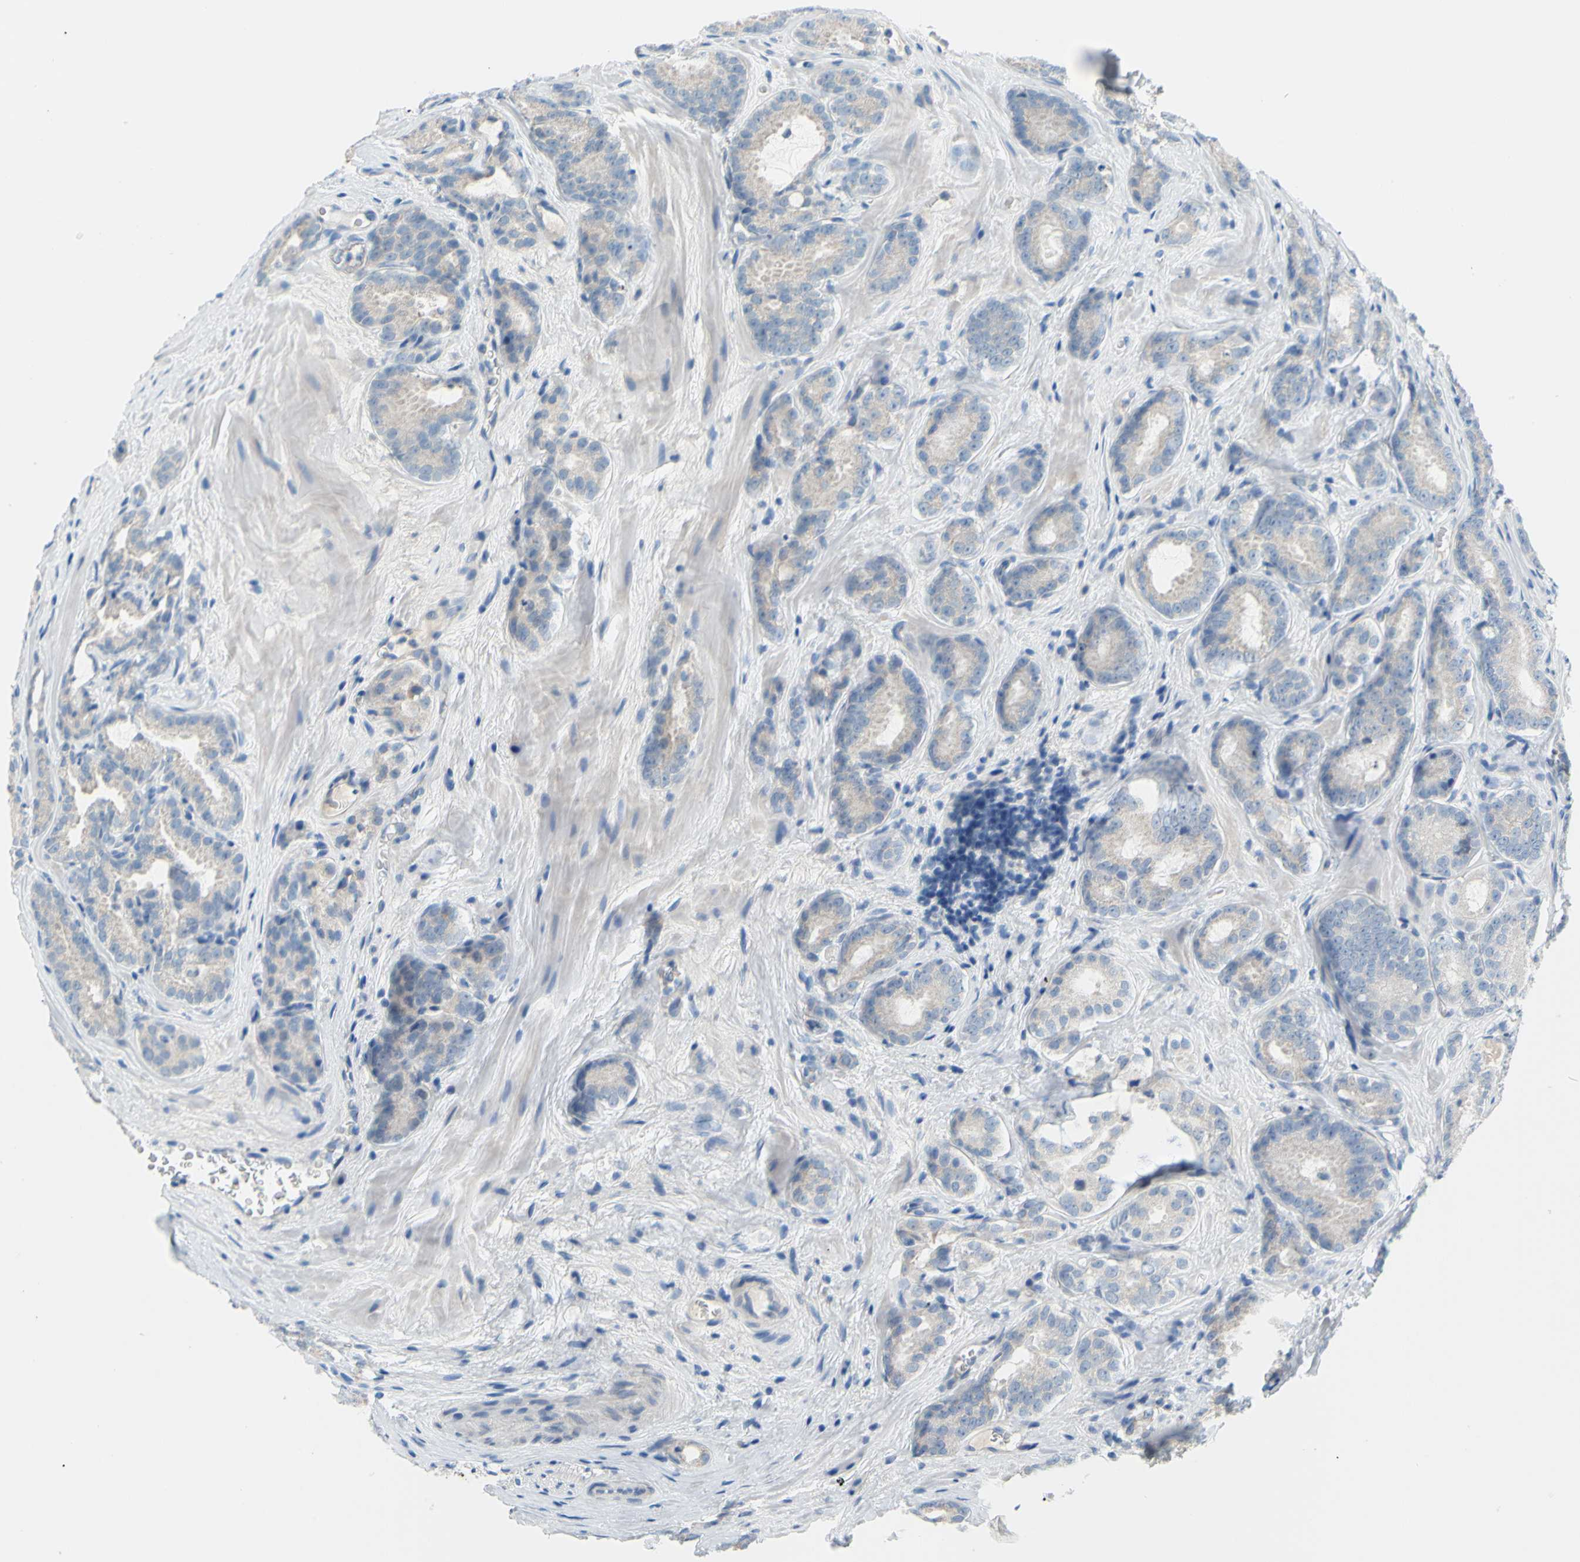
{"staining": {"intensity": "weak", "quantity": ">75%", "location": "cytoplasmic/membranous"}, "tissue": "prostate cancer", "cell_type": "Tumor cells", "image_type": "cancer", "snomed": [{"axis": "morphology", "description": "Adenocarcinoma, High grade"}, {"axis": "topography", "description": "Prostate"}], "caption": "Protein staining of prostate cancer (high-grade adenocarcinoma) tissue exhibits weak cytoplasmic/membranous expression in approximately >75% of tumor cells.", "gene": "SLC1A2", "patient": {"sex": "male", "age": 64}}